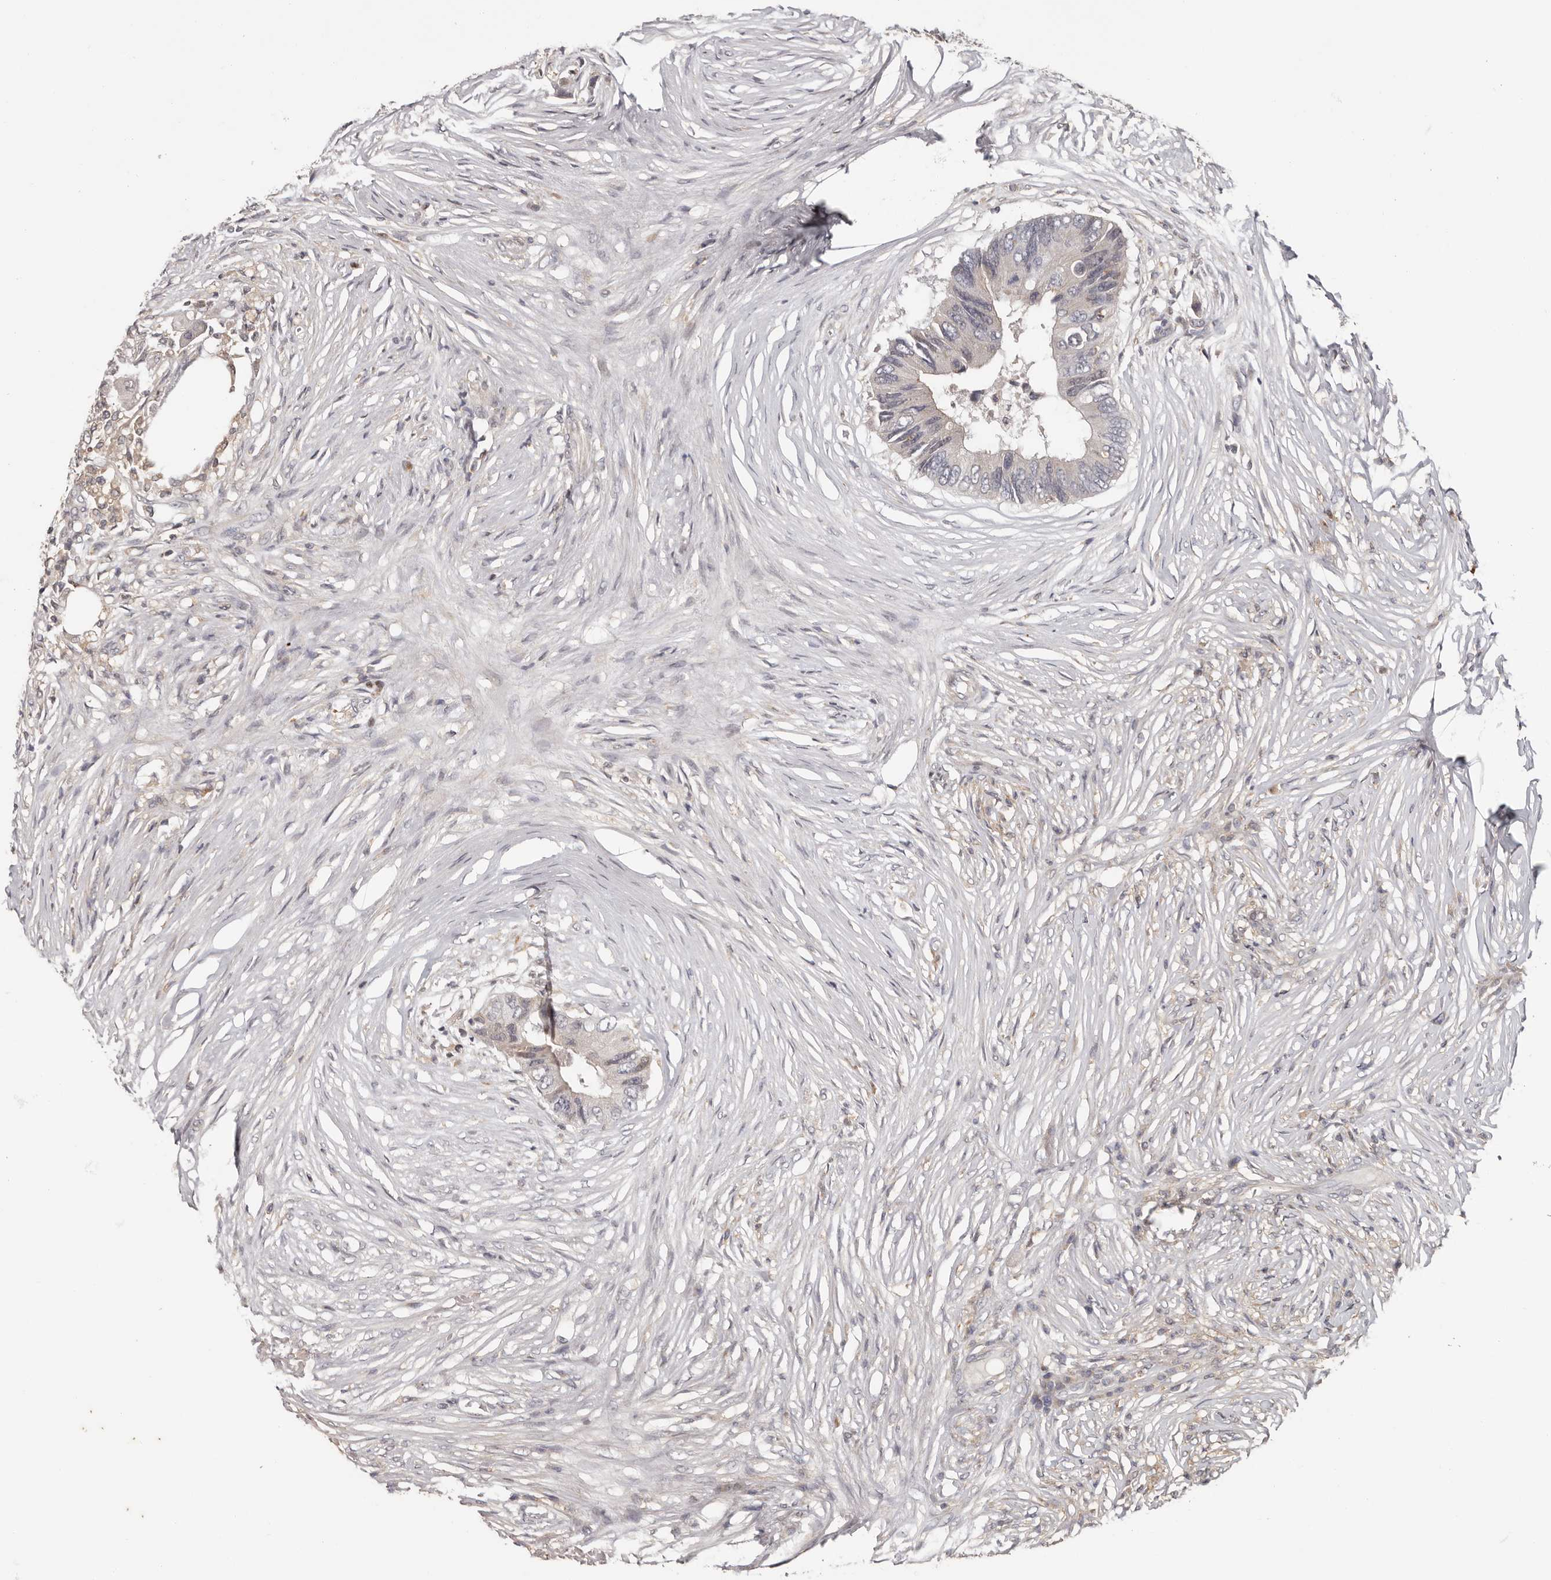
{"staining": {"intensity": "negative", "quantity": "none", "location": "none"}, "tissue": "colorectal cancer", "cell_type": "Tumor cells", "image_type": "cancer", "snomed": [{"axis": "morphology", "description": "Adenocarcinoma, NOS"}, {"axis": "topography", "description": "Colon"}], "caption": "An image of adenocarcinoma (colorectal) stained for a protein demonstrates no brown staining in tumor cells.", "gene": "ANKRD44", "patient": {"sex": "male", "age": 71}}